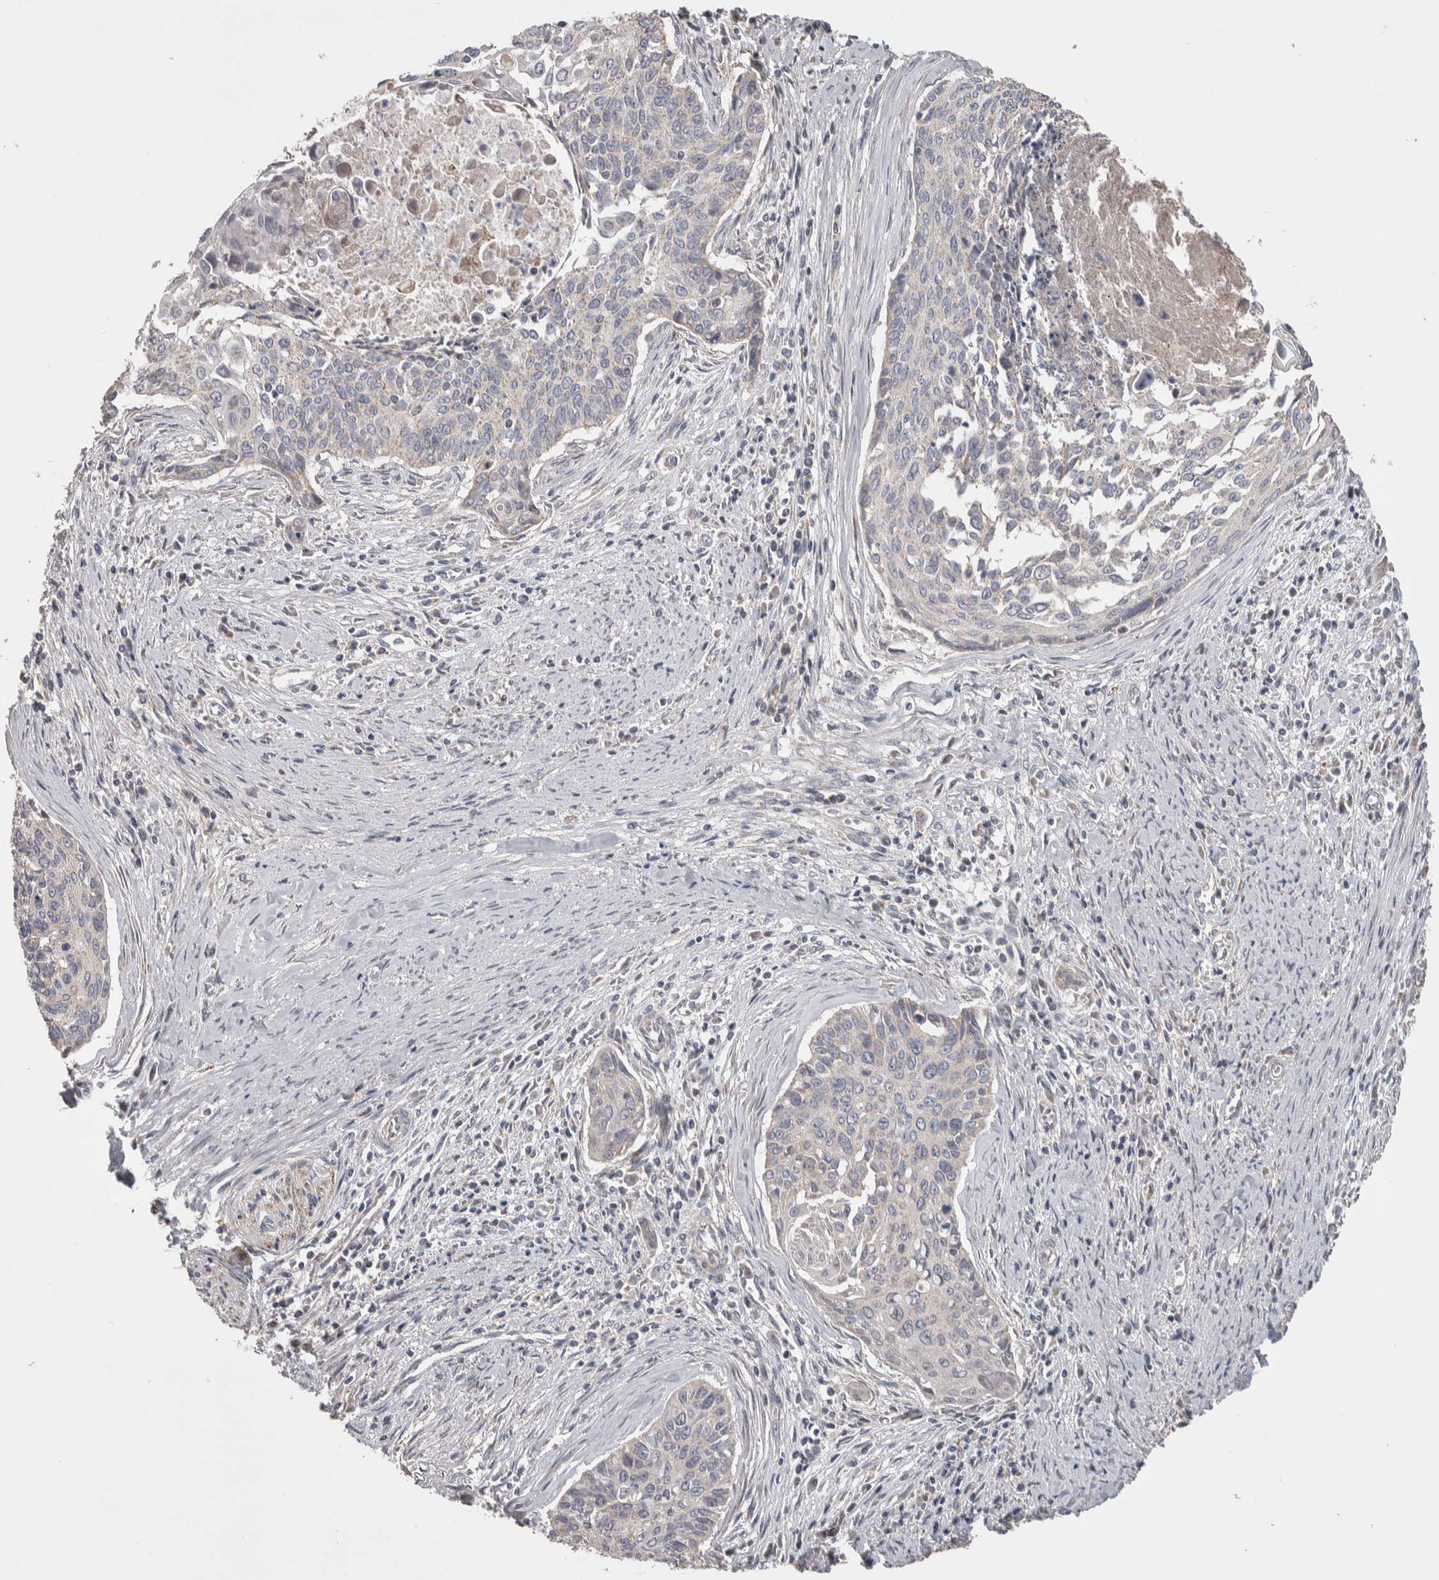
{"staining": {"intensity": "negative", "quantity": "none", "location": "none"}, "tissue": "cervical cancer", "cell_type": "Tumor cells", "image_type": "cancer", "snomed": [{"axis": "morphology", "description": "Squamous cell carcinoma, NOS"}, {"axis": "topography", "description": "Cervix"}], "caption": "This is a histopathology image of immunohistochemistry staining of squamous cell carcinoma (cervical), which shows no positivity in tumor cells.", "gene": "SCO1", "patient": {"sex": "female", "age": 55}}